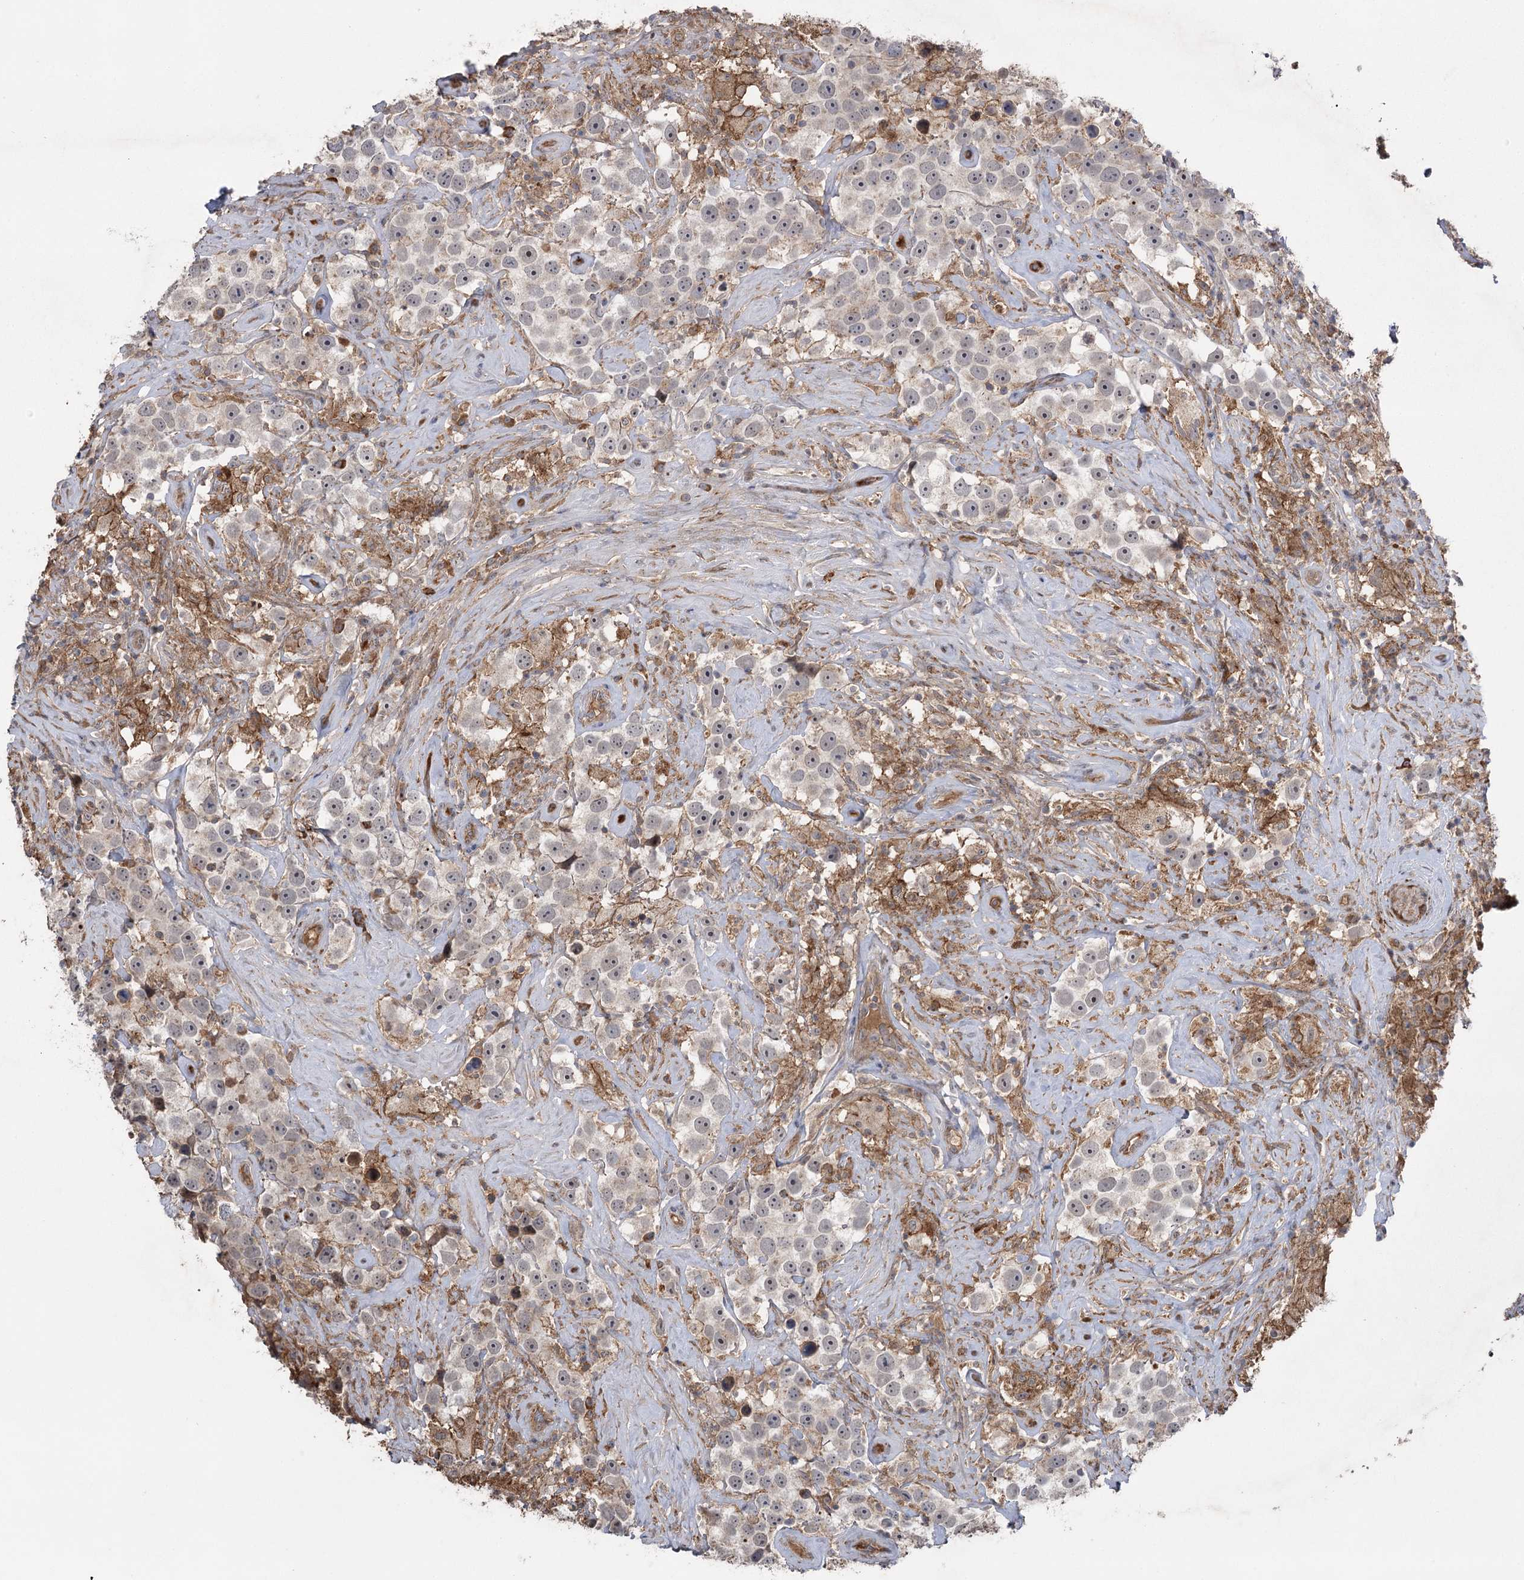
{"staining": {"intensity": "negative", "quantity": "none", "location": "none"}, "tissue": "testis cancer", "cell_type": "Tumor cells", "image_type": "cancer", "snomed": [{"axis": "morphology", "description": "Seminoma, NOS"}, {"axis": "topography", "description": "Testis"}], "caption": "Tumor cells are negative for brown protein staining in seminoma (testis).", "gene": "KCNN2", "patient": {"sex": "male", "age": 49}}